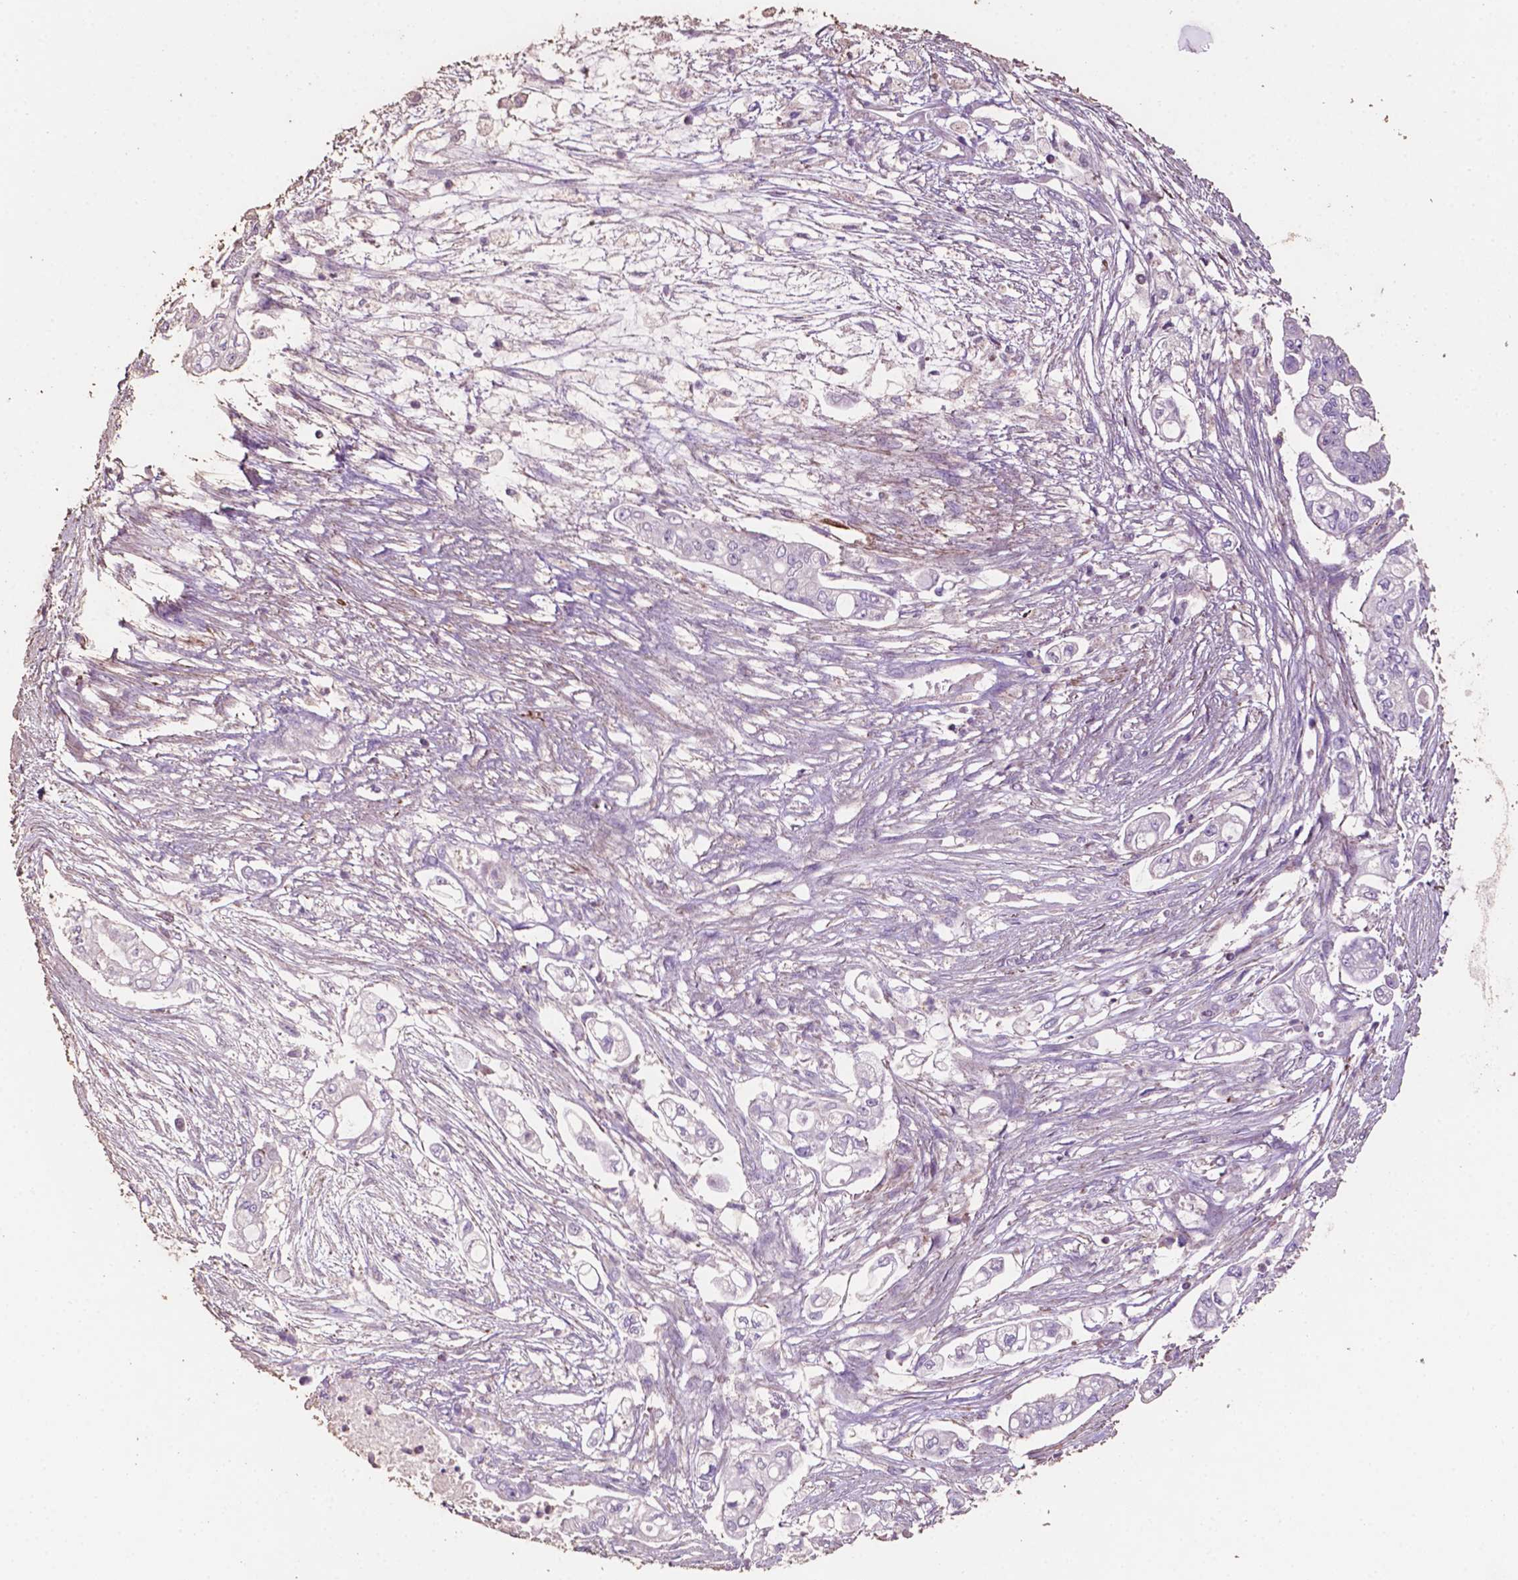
{"staining": {"intensity": "negative", "quantity": "none", "location": "none"}, "tissue": "pancreatic cancer", "cell_type": "Tumor cells", "image_type": "cancer", "snomed": [{"axis": "morphology", "description": "Adenocarcinoma, NOS"}, {"axis": "topography", "description": "Pancreas"}], "caption": "The histopathology image shows no staining of tumor cells in adenocarcinoma (pancreatic).", "gene": "COMMD4", "patient": {"sex": "female", "age": 69}}